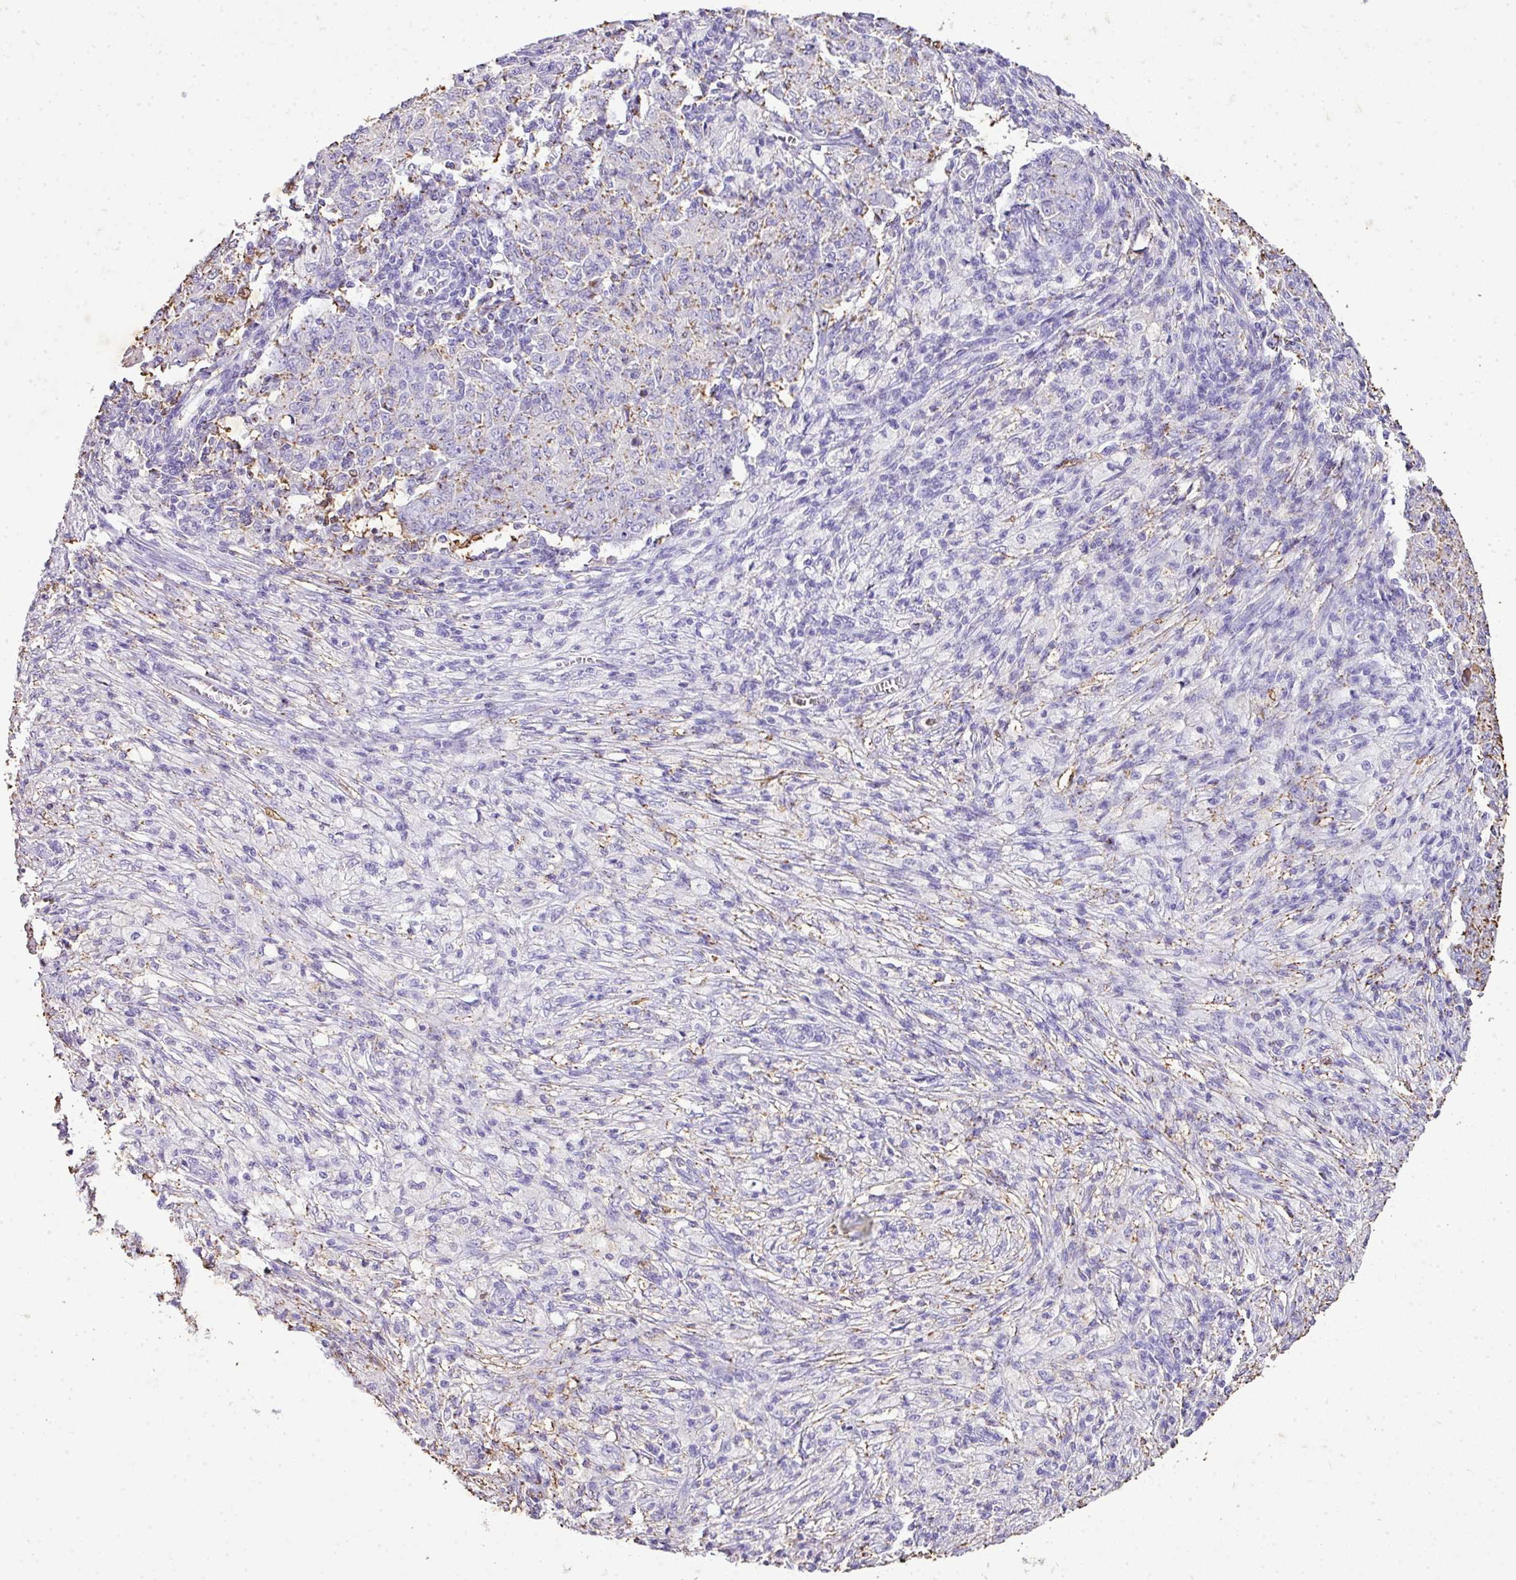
{"staining": {"intensity": "weak", "quantity": "25%-75%", "location": "cytoplasmic/membranous"}, "tissue": "ovarian cancer", "cell_type": "Tumor cells", "image_type": "cancer", "snomed": [{"axis": "morphology", "description": "Carcinoma, endometroid"}, {"axis": "topography", "description": "Ovary"}], "caption": "A micrograph showing weak cytoplasmic/membranous positivity in approximately 25%-75% of tumor cells in ovarian cancer (endometroid carcinoma), as visualized by brown immunohistochemical staining.", "gene": "KCNJ11", "patient": {"sex": "female", "age": 42}}